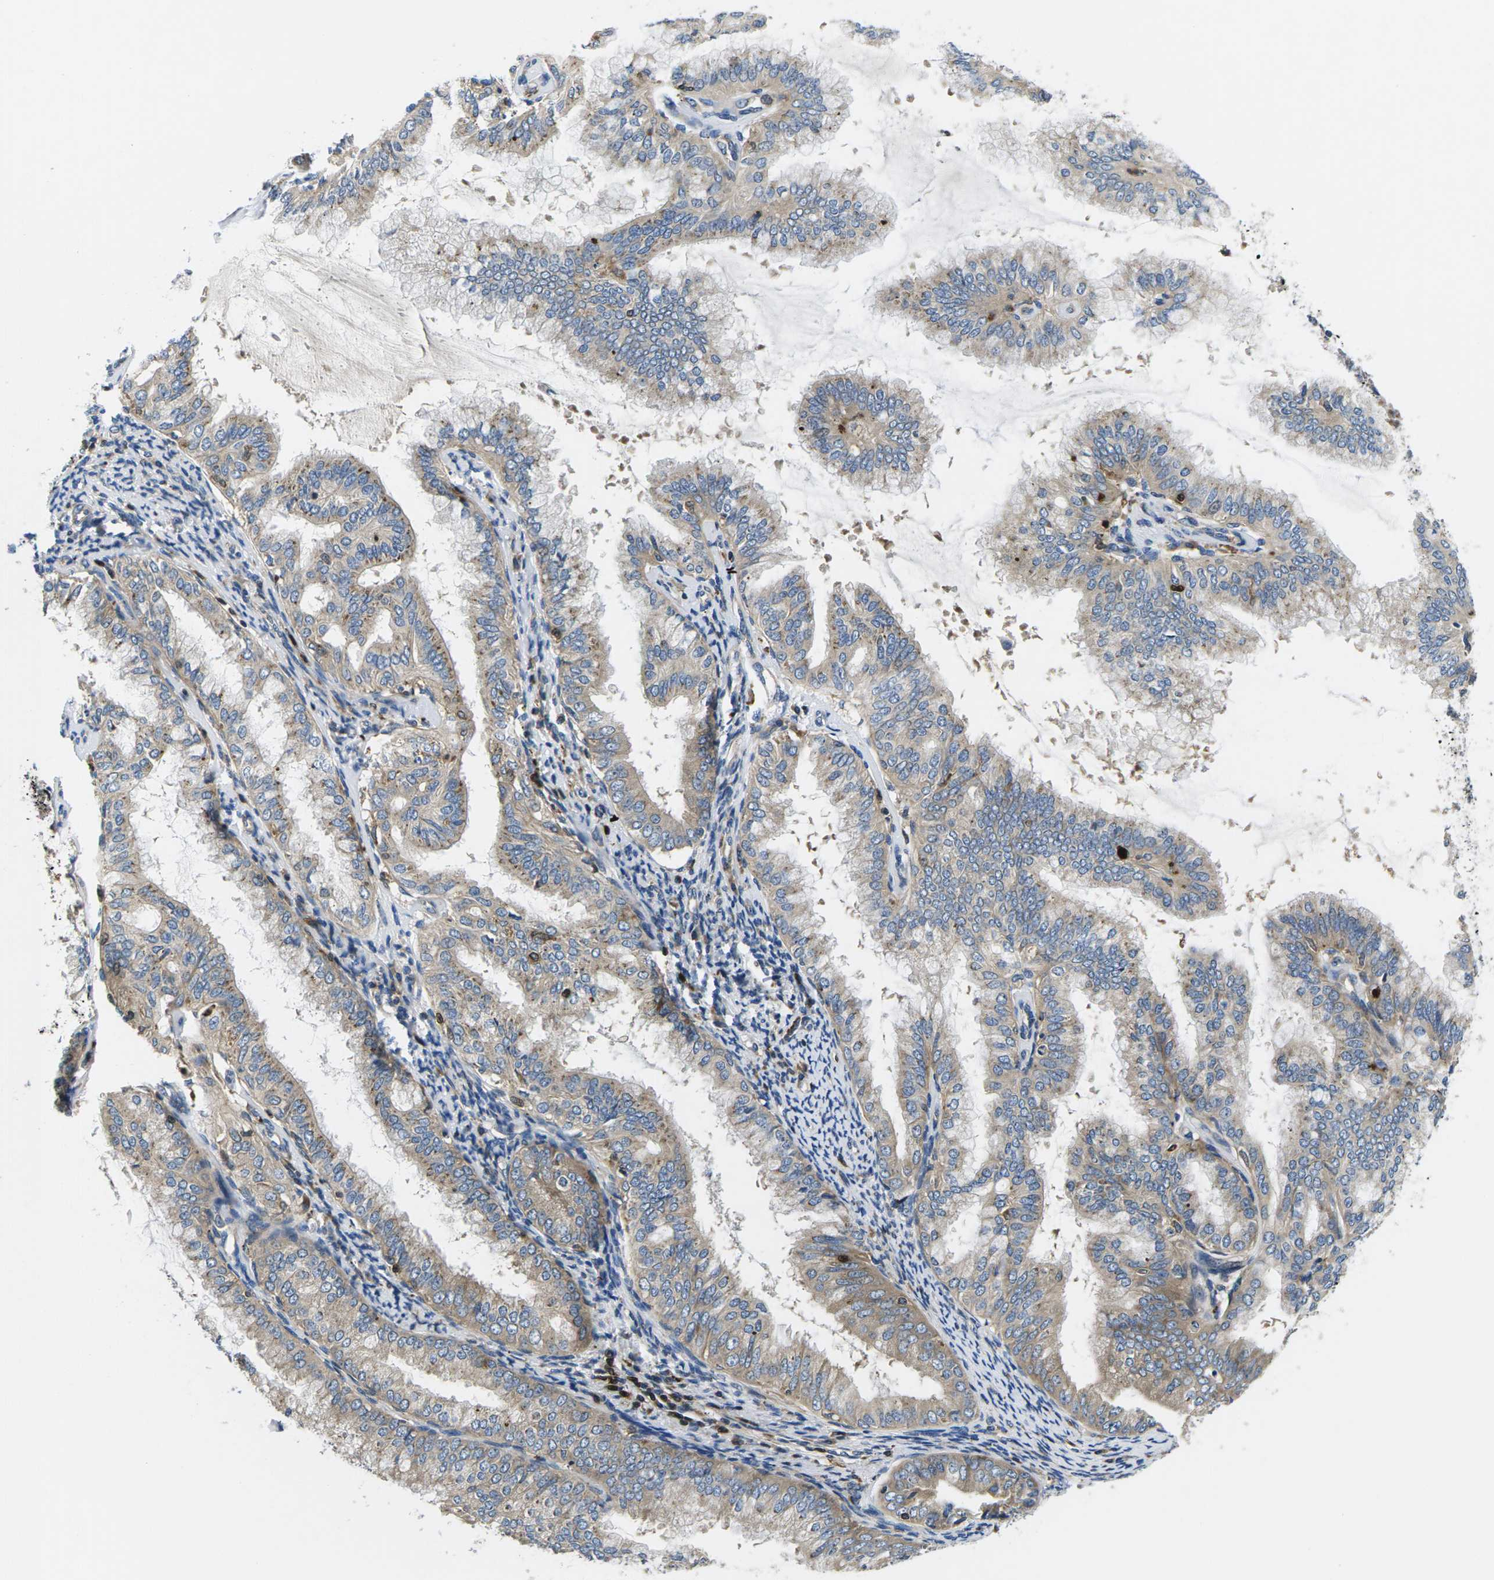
{"staining": {"intensity": "weak", "quantity": ">75%", "location": "cytoplasmic/membranous"}, "tissue": "endometrial cancer", "cell_type": "Tumor cells", "image_type": "cancer", "snomed": [{"axis": "morphology", "description": "Adenocarcinoma, NOS"}, {"axis": "topography", "description": "Endometrium"}], "caption": "Endometrial cancer (adenocarcinoma) stained for a protein (brown) exhibits weak cytoplasmic/membranous positive positivity in about >75% of tumor cells.", "gene": "PLCE1", "patient": {"sex": "female", "age": 63}}